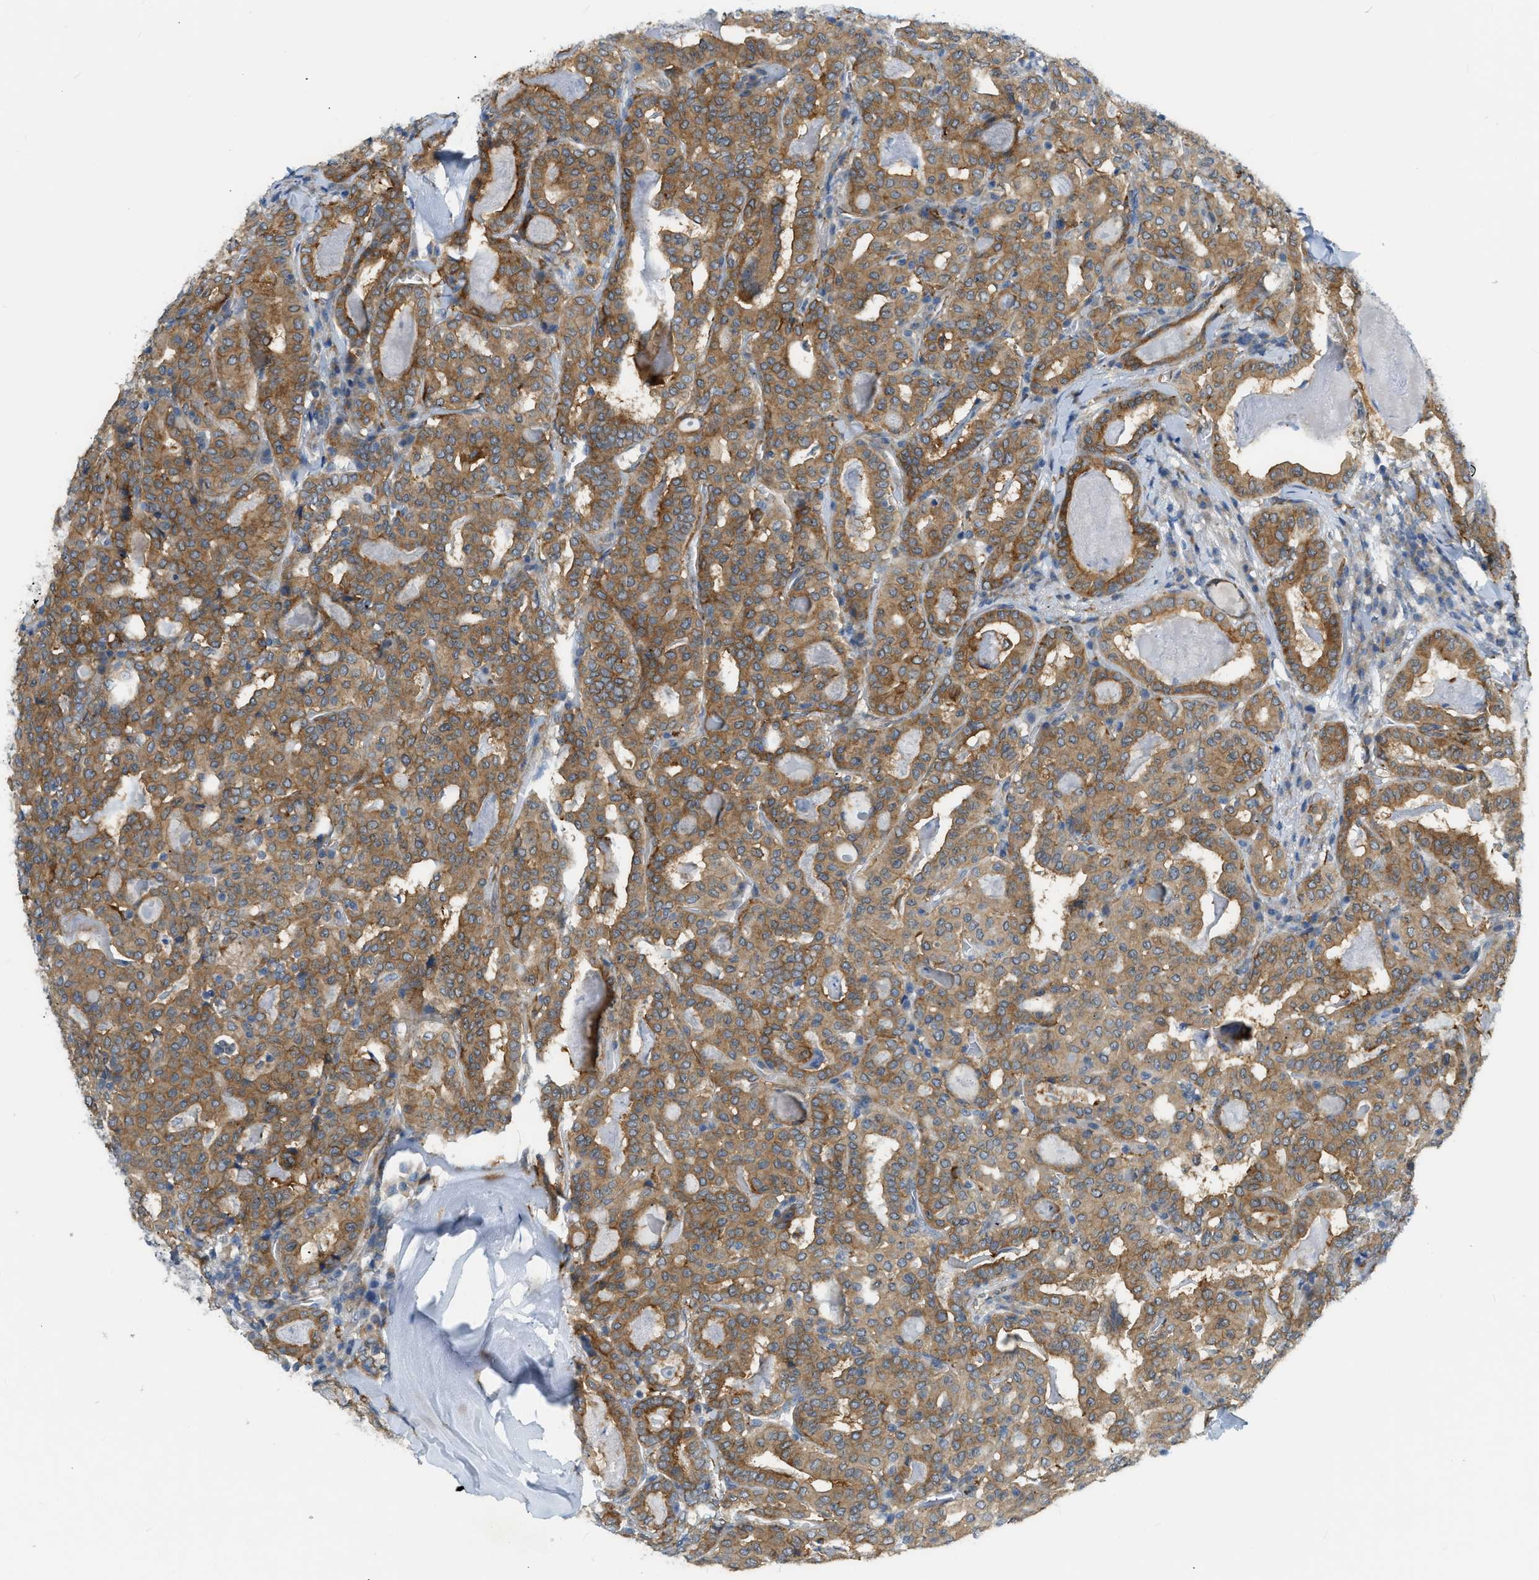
{"staining": {"intensity": "moderate", "quantity": ">75%", "location": "cytoplasmic/membranous"}, "tissue": "thyroid cancer", "cell_type": "Tumor cells", "image_type": "cancer", "snomed": [{"axis": "morphology", "description": "Papillary adenocarcinoma, NOS"}, {"axis": "topography", "description": "Thyroid gland"}], "caption": "Thyroid cancer was stained to show a protein in brown. There is medium levels of moderate cytoplasmic/membranous staining in about >75% of tumor cells.", "gene": "ZNF408", "patient": {"sex": "female", "age": 42}}